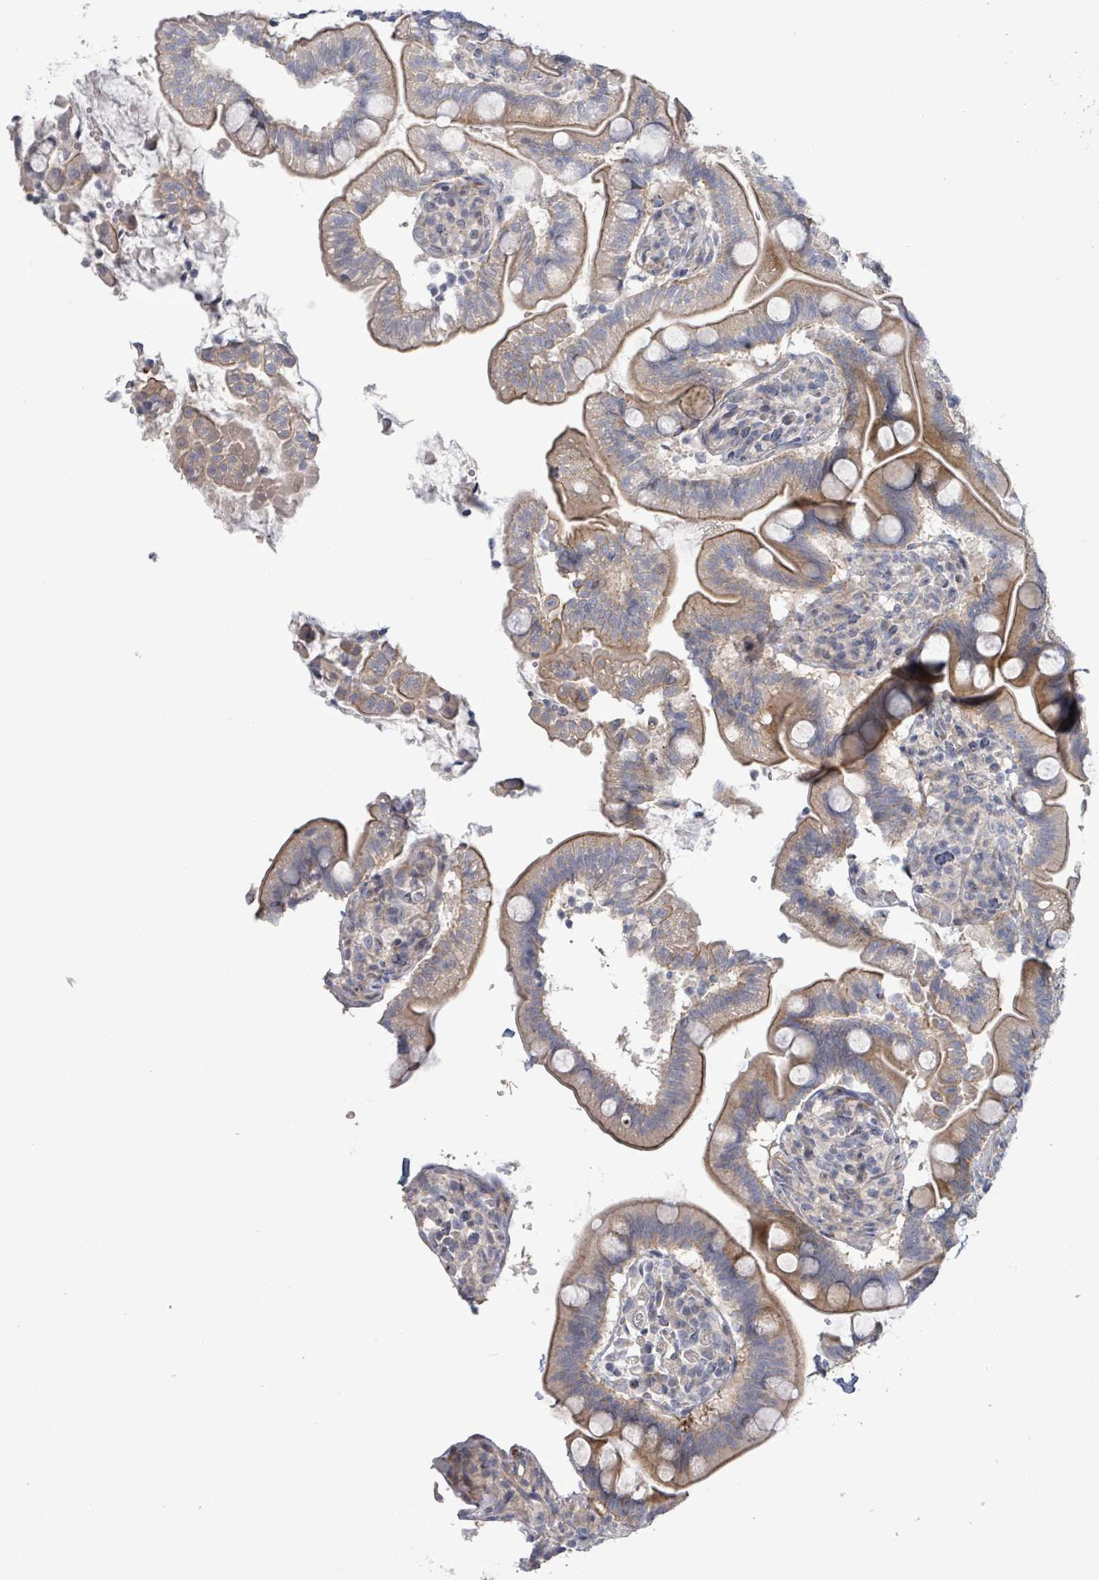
{"staining": {"intensity": "strong", "quantity": "25%-75%", "location": "cytoplasmic/membranous"}, "tissue": "small intestine", "cell_type": "Glandular cells", "image_type": "normal", "snomed": [{"axis": "morphology", "description": "Normal tissue, NOS"}, {"axis": "topography", "description": "Small intestine"}], "caption": "This histopathology image demonstrates immunohistochemistry staining of normal human small intestine, with high strong cytoplasmic/membranous staining in approximately 25%-75% of glandular cells.", "gene": "LILRA4", "patient": {"sex": "female", "age": 64}}